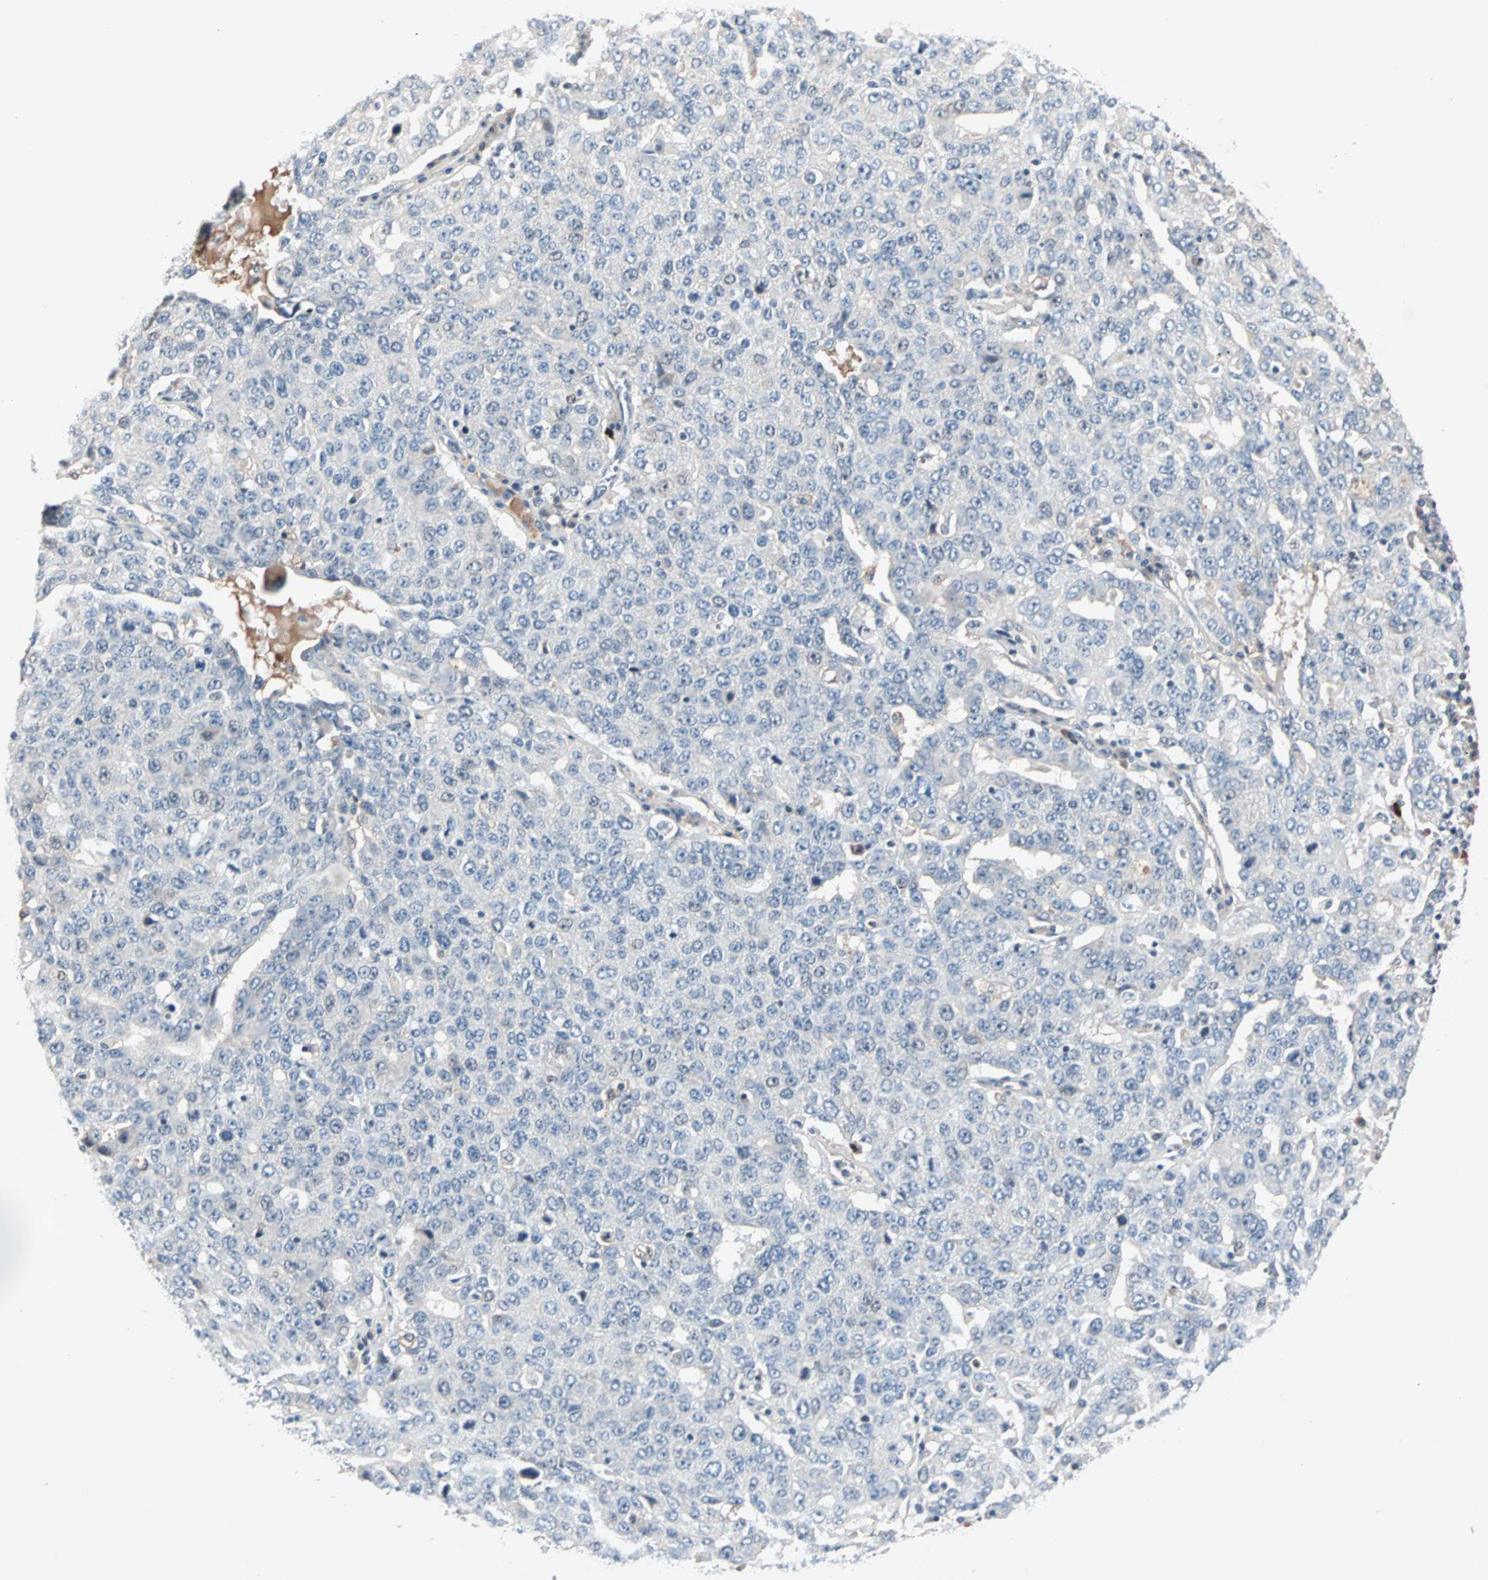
{"staining": {"intensity": "negative", "quantity": "none", "location": "none"}, "tissue": "ovarian cancer", "cell_type": "Tumor cells", "image_type": "cancer", "snomed": [{"axis": "morphology", "description": "Carcinoma, endometroid"}, {"axis": "topography", "description": "Ovary"}], "caption": "A histopathology image of ovarian cancer (endometroid carcinoma) stained for a protein reveals no brown staining in tumor cells.", "gene": "CCNE2", "patient": {"sex": "female", "age": 62}}